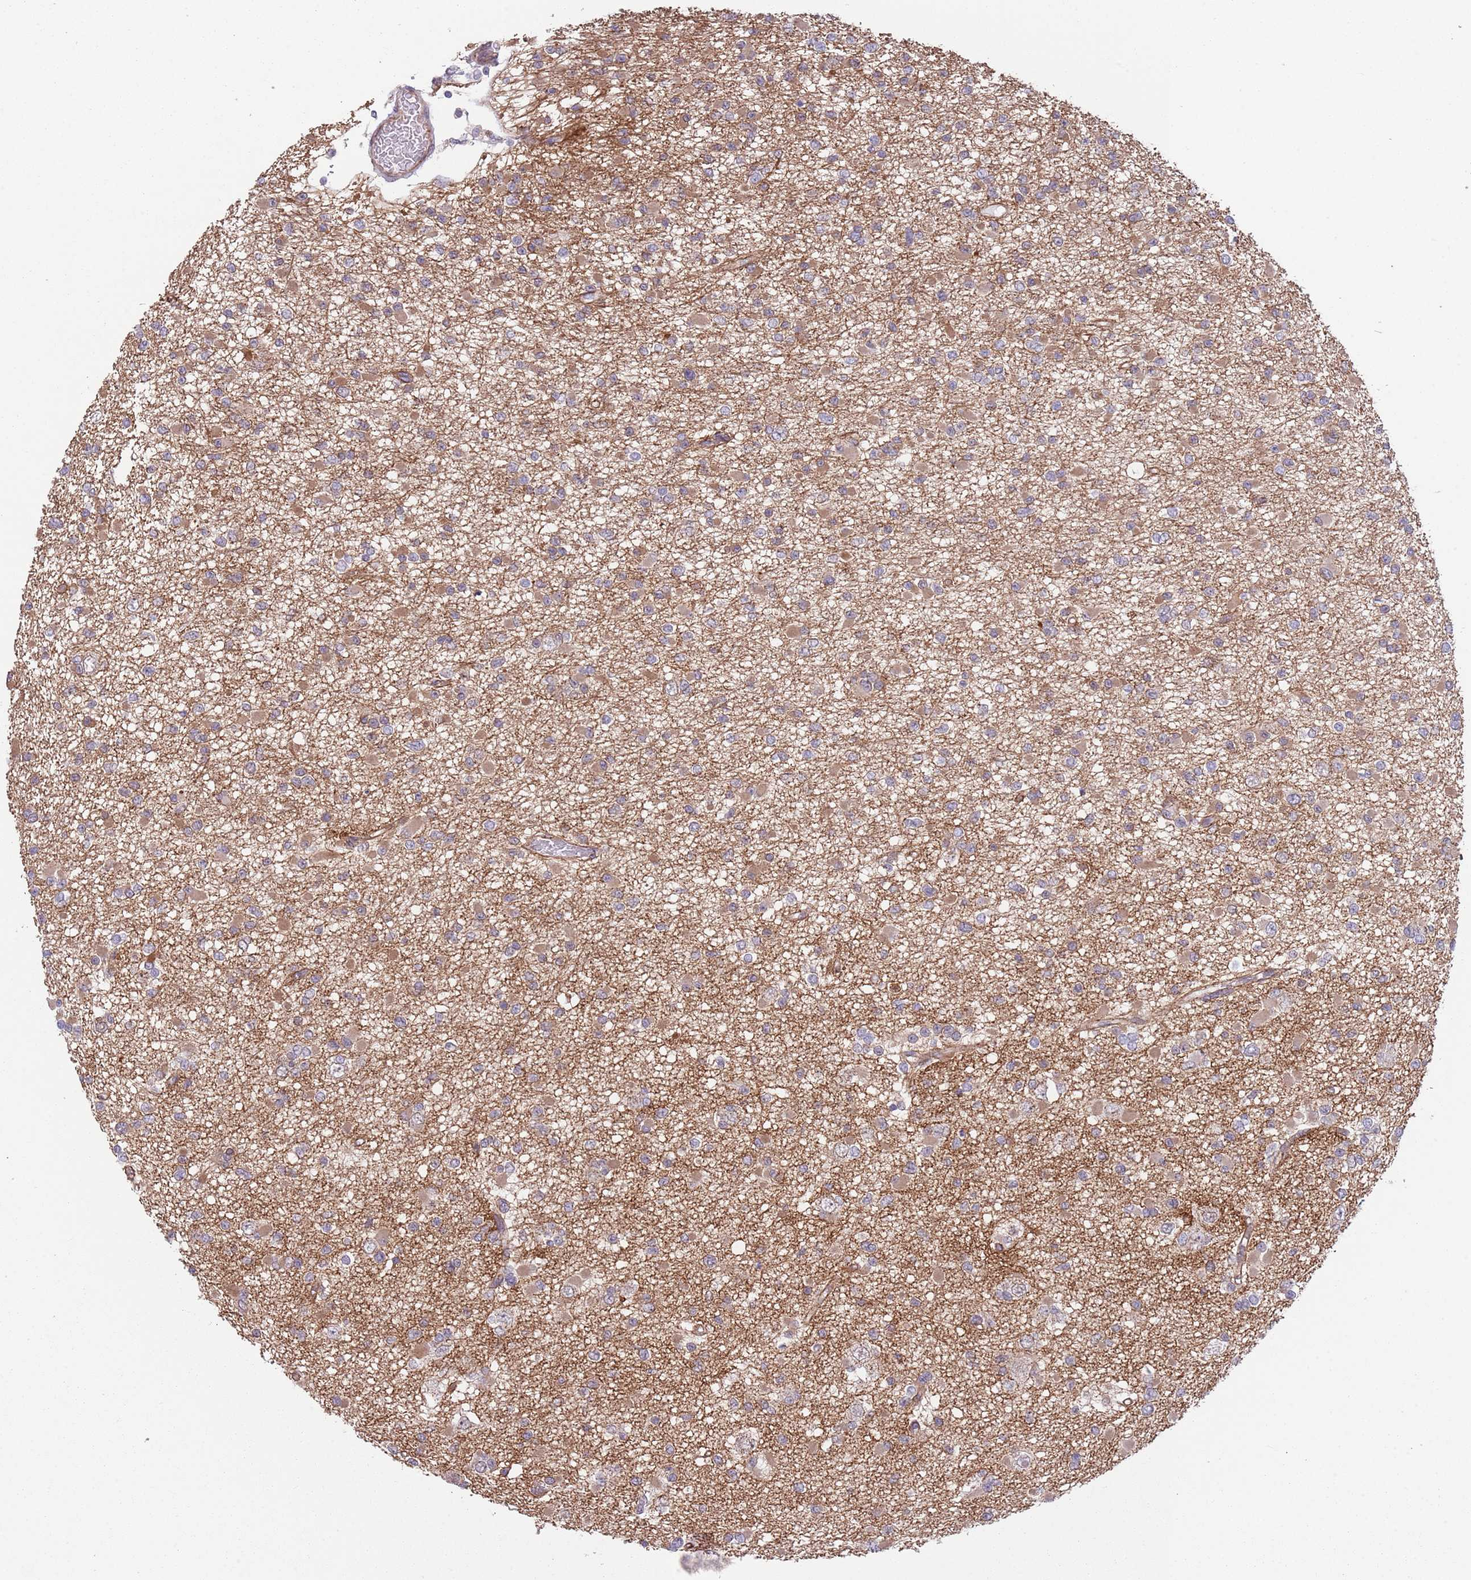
{"staining": {"intensity": "weak", "quantity": "25%-75%", "location": "cytoplasmic/membranous"}, "tissue": "glioma", "cell_type": "Tumor cells", "image_type": "cancer", "snomed": [{"axis": "morphology", "description": "Glioma, malignant, Low grade"}, {"axis": "topography", "description": "Brain"}], "caption": "Protein analysis of malignant glioma (low-grade) tissue reveals weak cytoplasmic/membranous staining in about 25%-75% of tumor cells.", "gene": "CREBZF", "patient": {"sex": "female", "age": 22}}